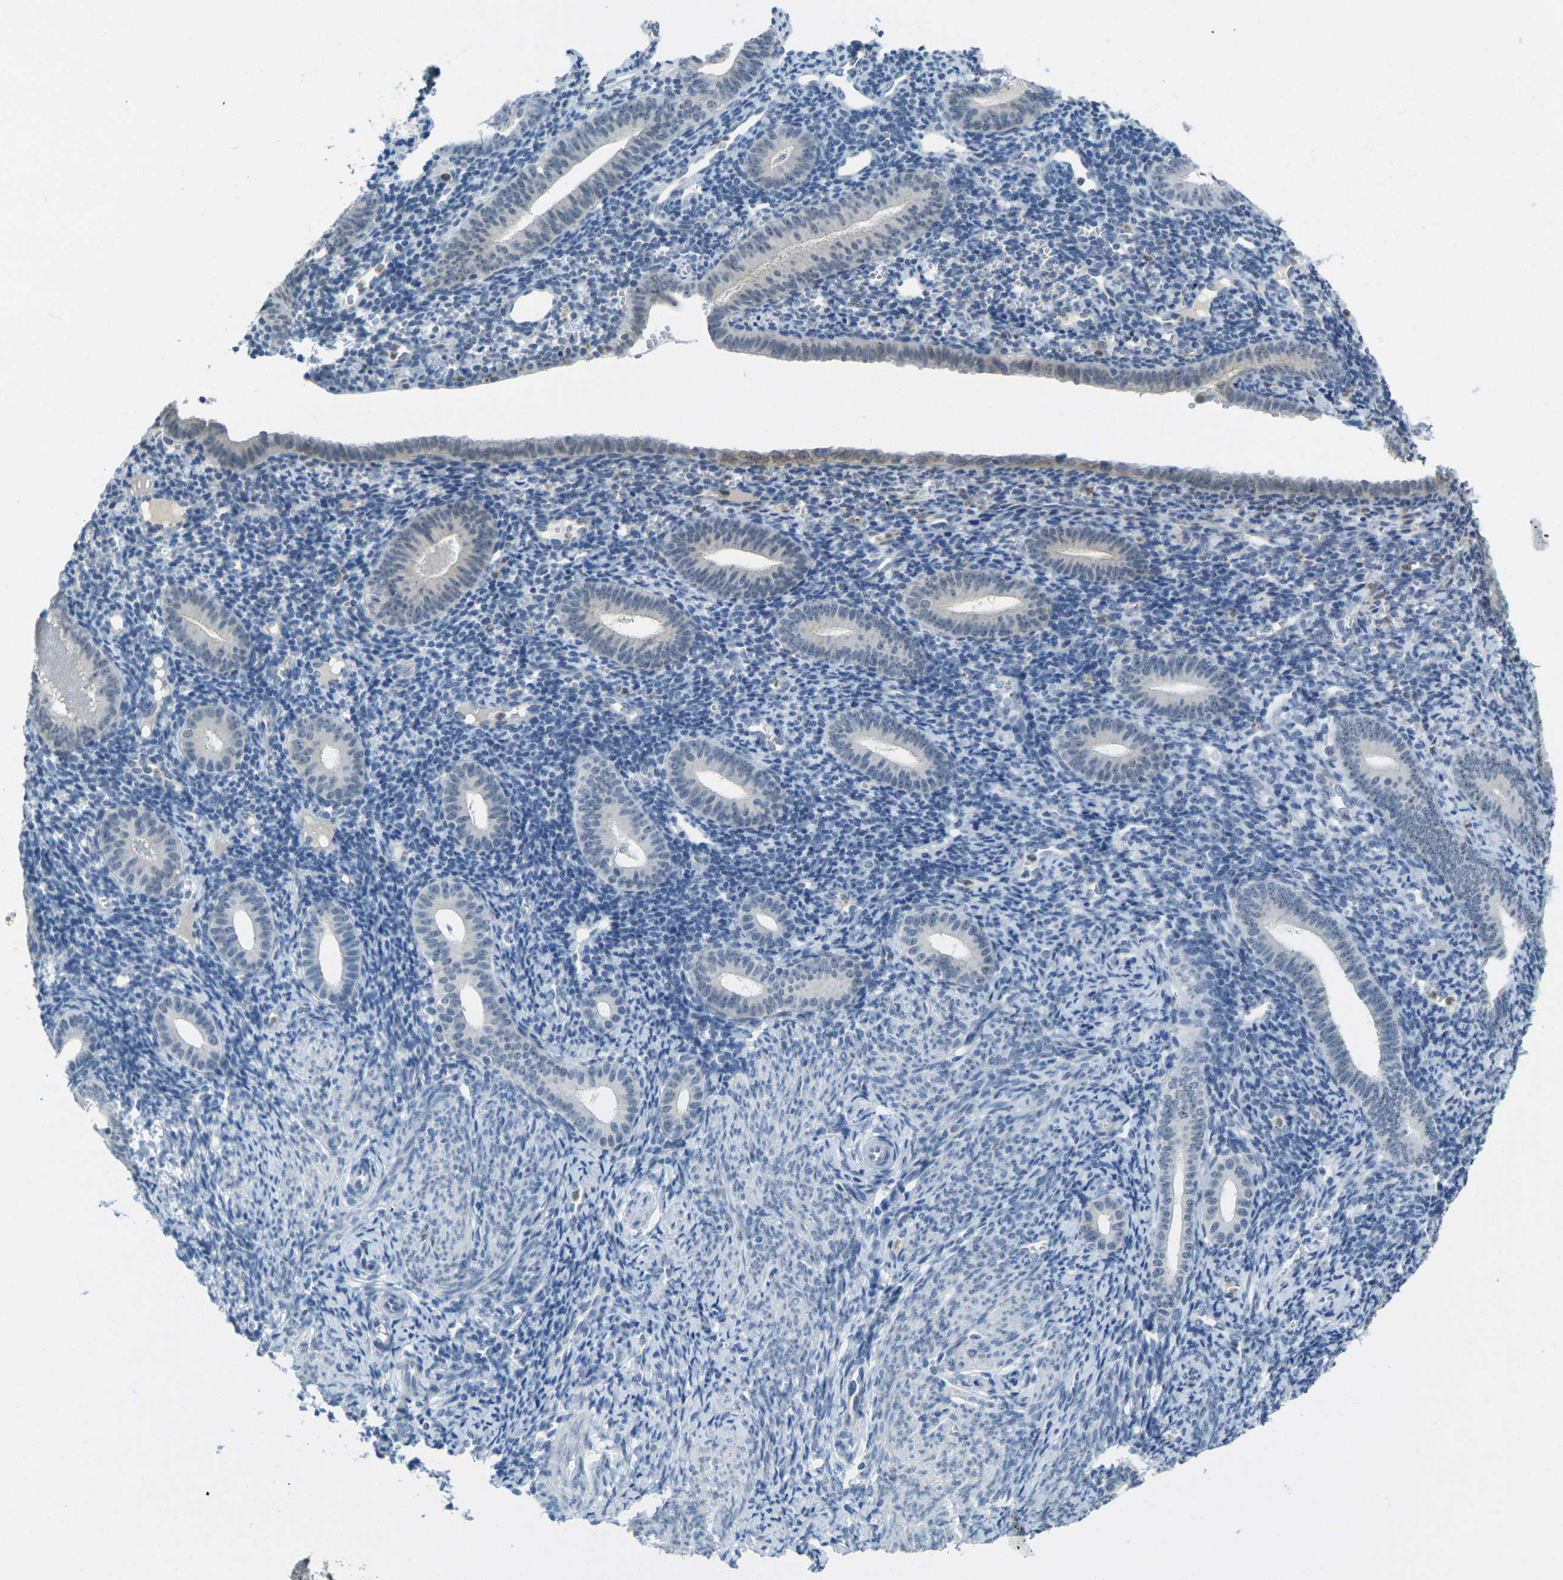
{"staining": {"intensity": "negative", "quantity": "none", "location": "none"}, "tissue": "endometrium", "cell_type": "Cells in endometrial stroma", "image_type": "normal", "snomed": [{"axis": "morphology", "description": "Normal tissue, NOS"}, {"axis": "topography", "description": "Endometrium"}], "caption": "Cells in endometrial stroma show no significant staining in normal endometrium. (Immunohistochemistry (ihc), brightfield microscopy, high magnification).", "gene": "SPTBN2", "patient": {"sex": "female", "age": 50}}